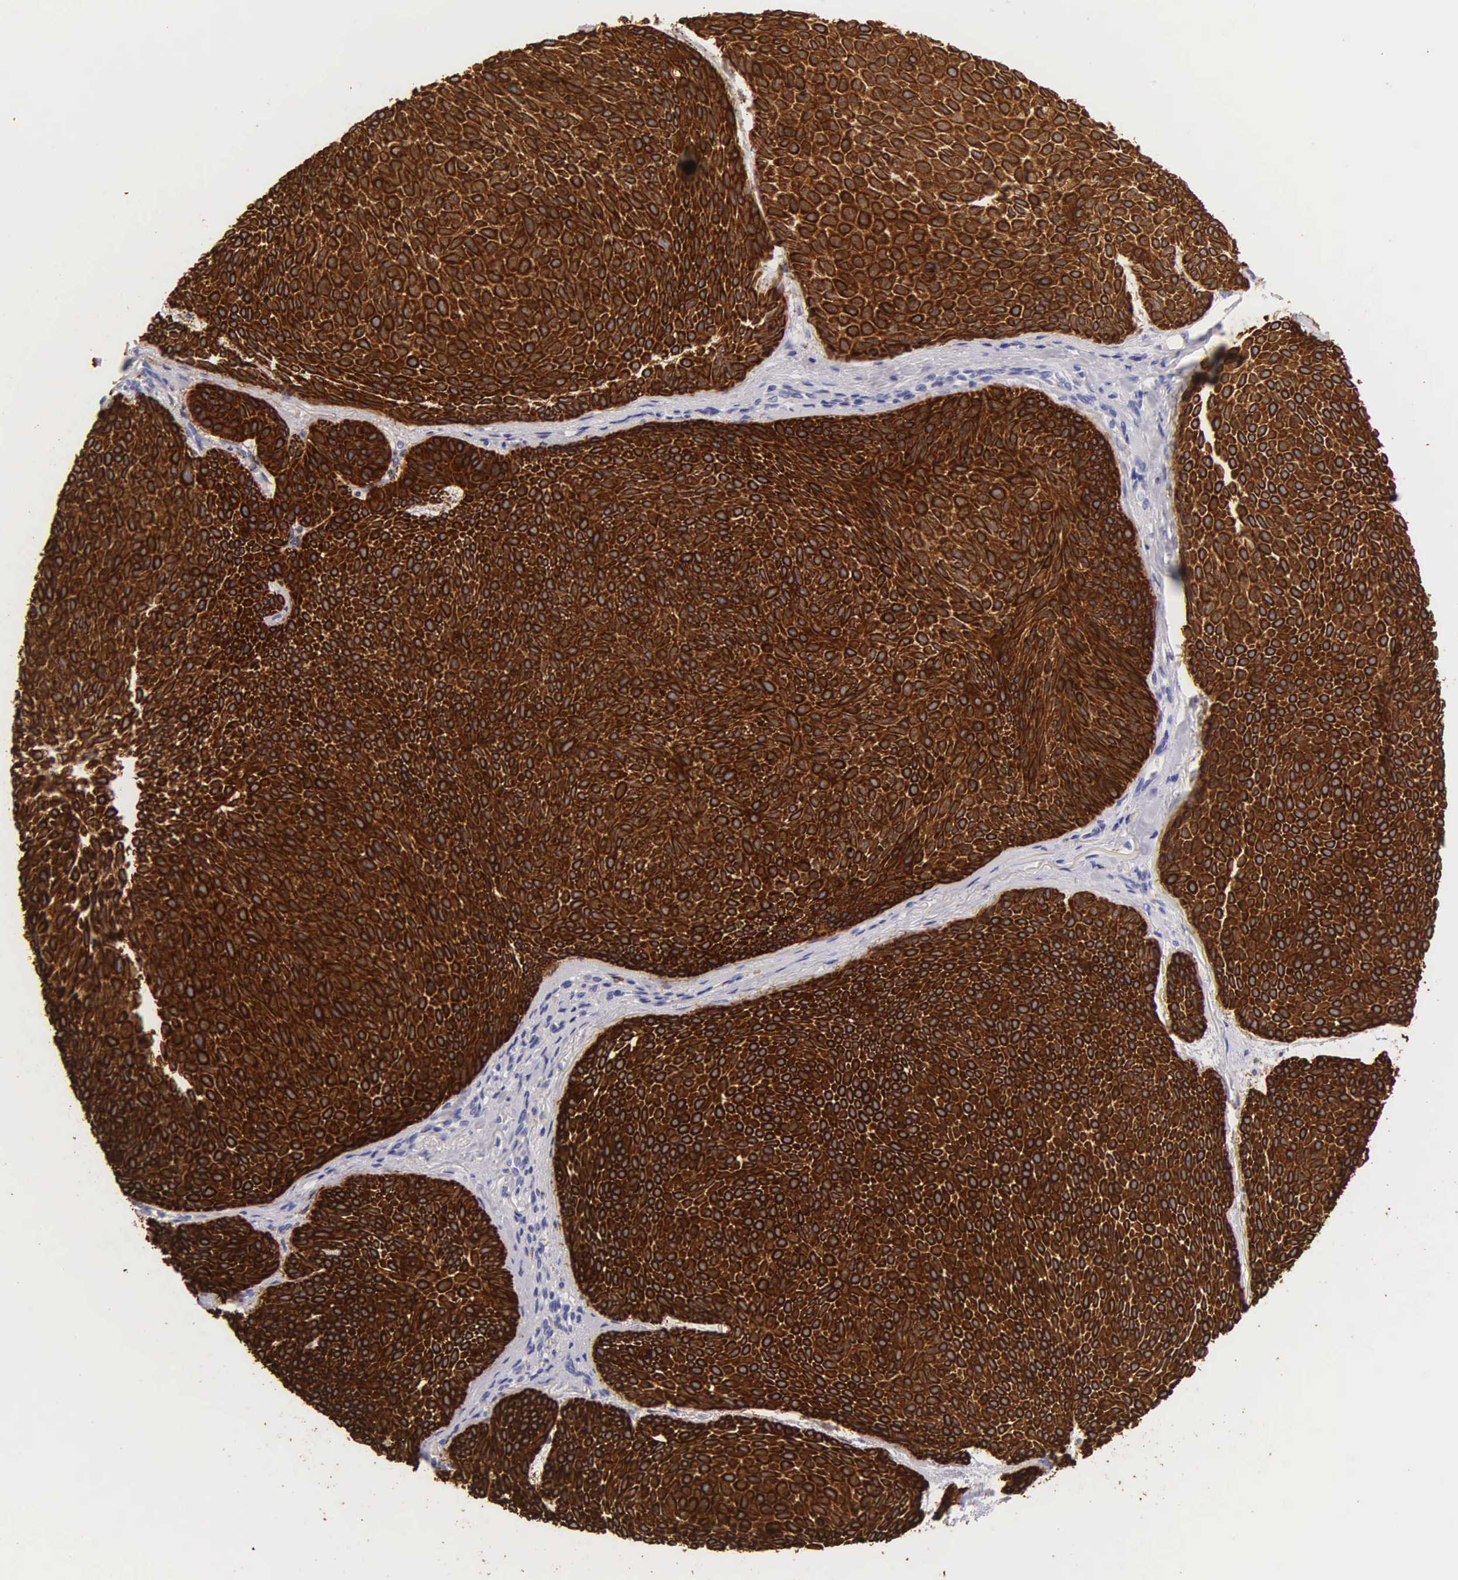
{"staining": {"intensity": "strong", "quantity": ">75%", "location": "cytoplasmic/membranous"}, "tissue": "skin cancer", "cell_type": "Tumor cells", "image_type": "cancer", "snomed": [{"axis": "morphology", "description": "Basal cell carcinoma"}, {"axis": "topography", "description": "Skin"}], "caption": "Basal cell carcinoma (skin) tissue exhibits strong cytoplasmic/membranous positivity in approximately >75% of tumor cells, visualized by immunohistochemistry.", "gene": "KRT17", "patient": {"sex": "male", "age": 84}}